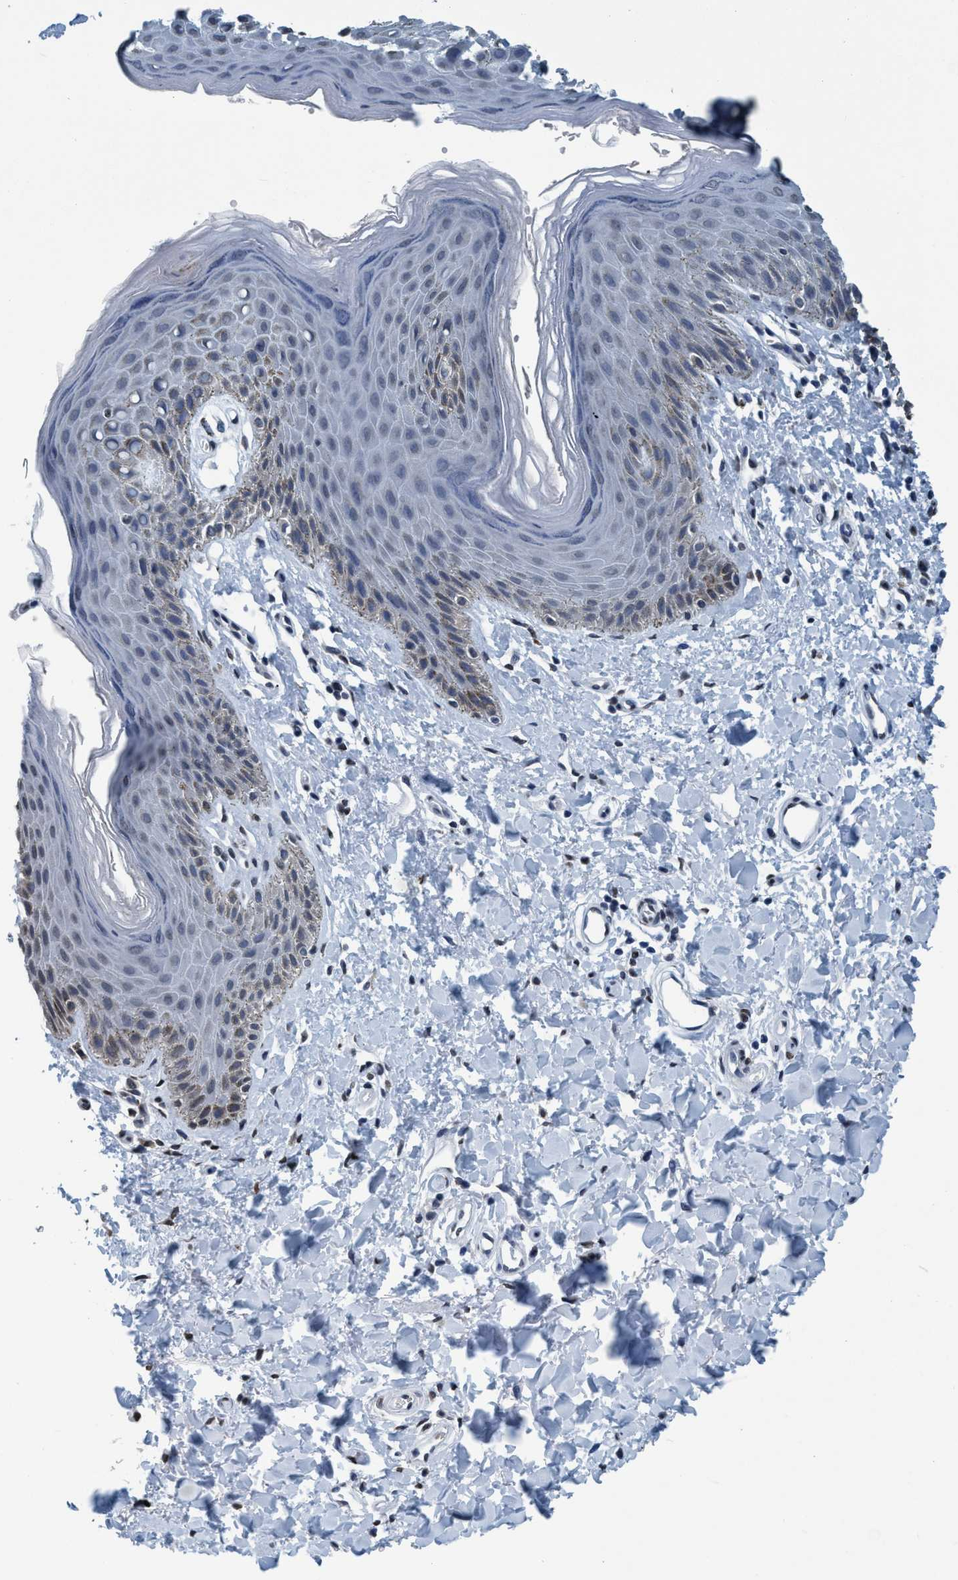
{"staining": {"intensity": "weak", "quantity": "<25%", "location": "cytoplasmic/membranous,nuclear"}, "tissue": "skin", "cell_type": "Epidermal cells", "image_type": "normal", "snomed": [{"axis": "morphology", "description": "Normal tissue, NOS"}, {"axis": "topography", "description": "Anal"}], "caption": "IHC histopathology image of unremarkable human skin stained for a protein (brown), which displays no positivity in epidermal cells. The staining was performed using DAB (3,3'-diaminobenzidine) to visualize the protein expression in brown, while the nuclei were stained in blue with hematoxylin (Magnification: 20x).", "gene": "CCNE2", "patient": {"sex": "male", "age": 44}}